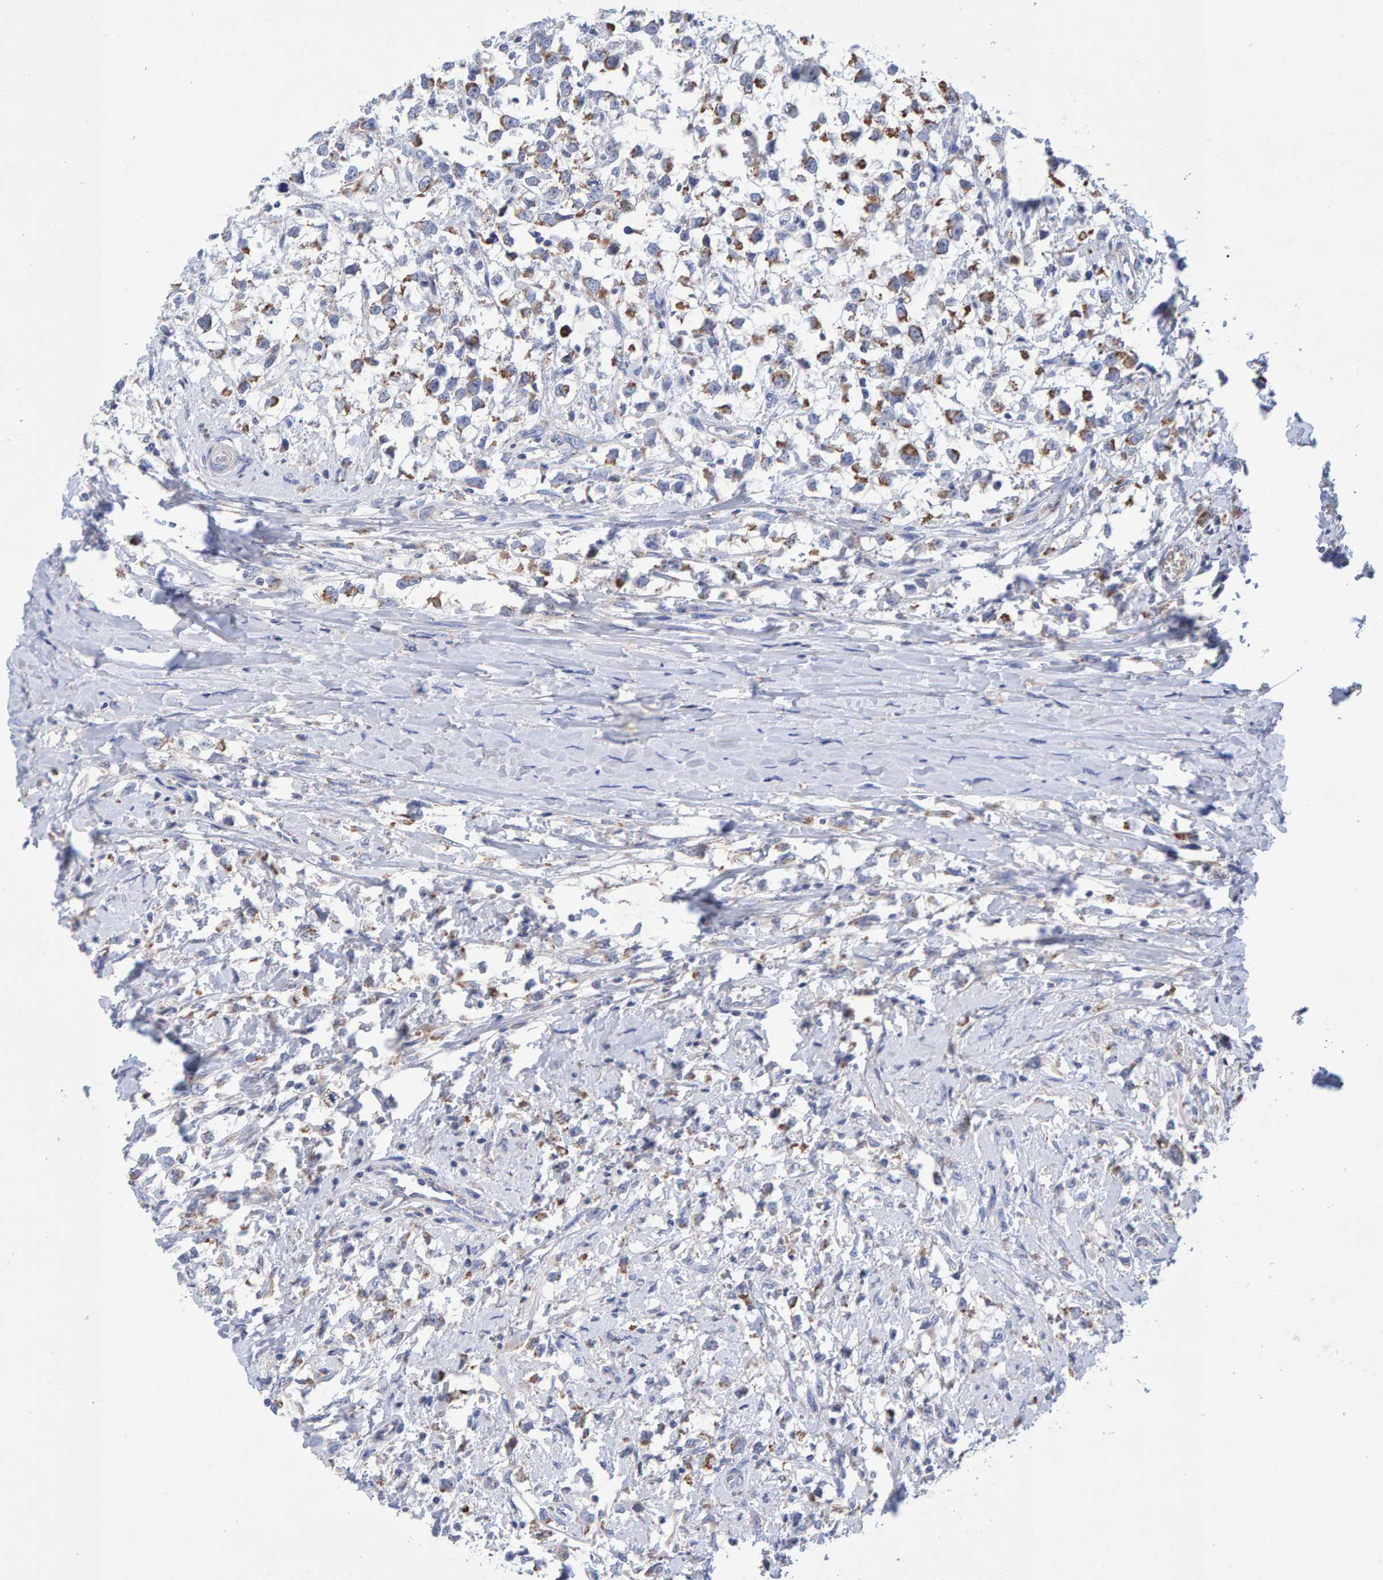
{"staining": {"intensity": "moderate", "quantity": "25%-75%", "location": "cytoplasmic/membranous"}, "tissue": "testis cancer", "cell_type": "Tumor cells", "image_type": "cancer", "snomed": [{"axis": "morphology", "description": "Seminoma, NOS"}, {"axis": "morphology", "description": "Carcinoma, Embryonal, NOS"}, {"axis": "topography", "description": "Testis"}], "caption": "A brown stain shows moderate cytoplasmic/membranous positivity of a protein in human testis cancer tumor cells.", "gene": "EFR3A", "patient": {"sex": "male", "age": 51}}